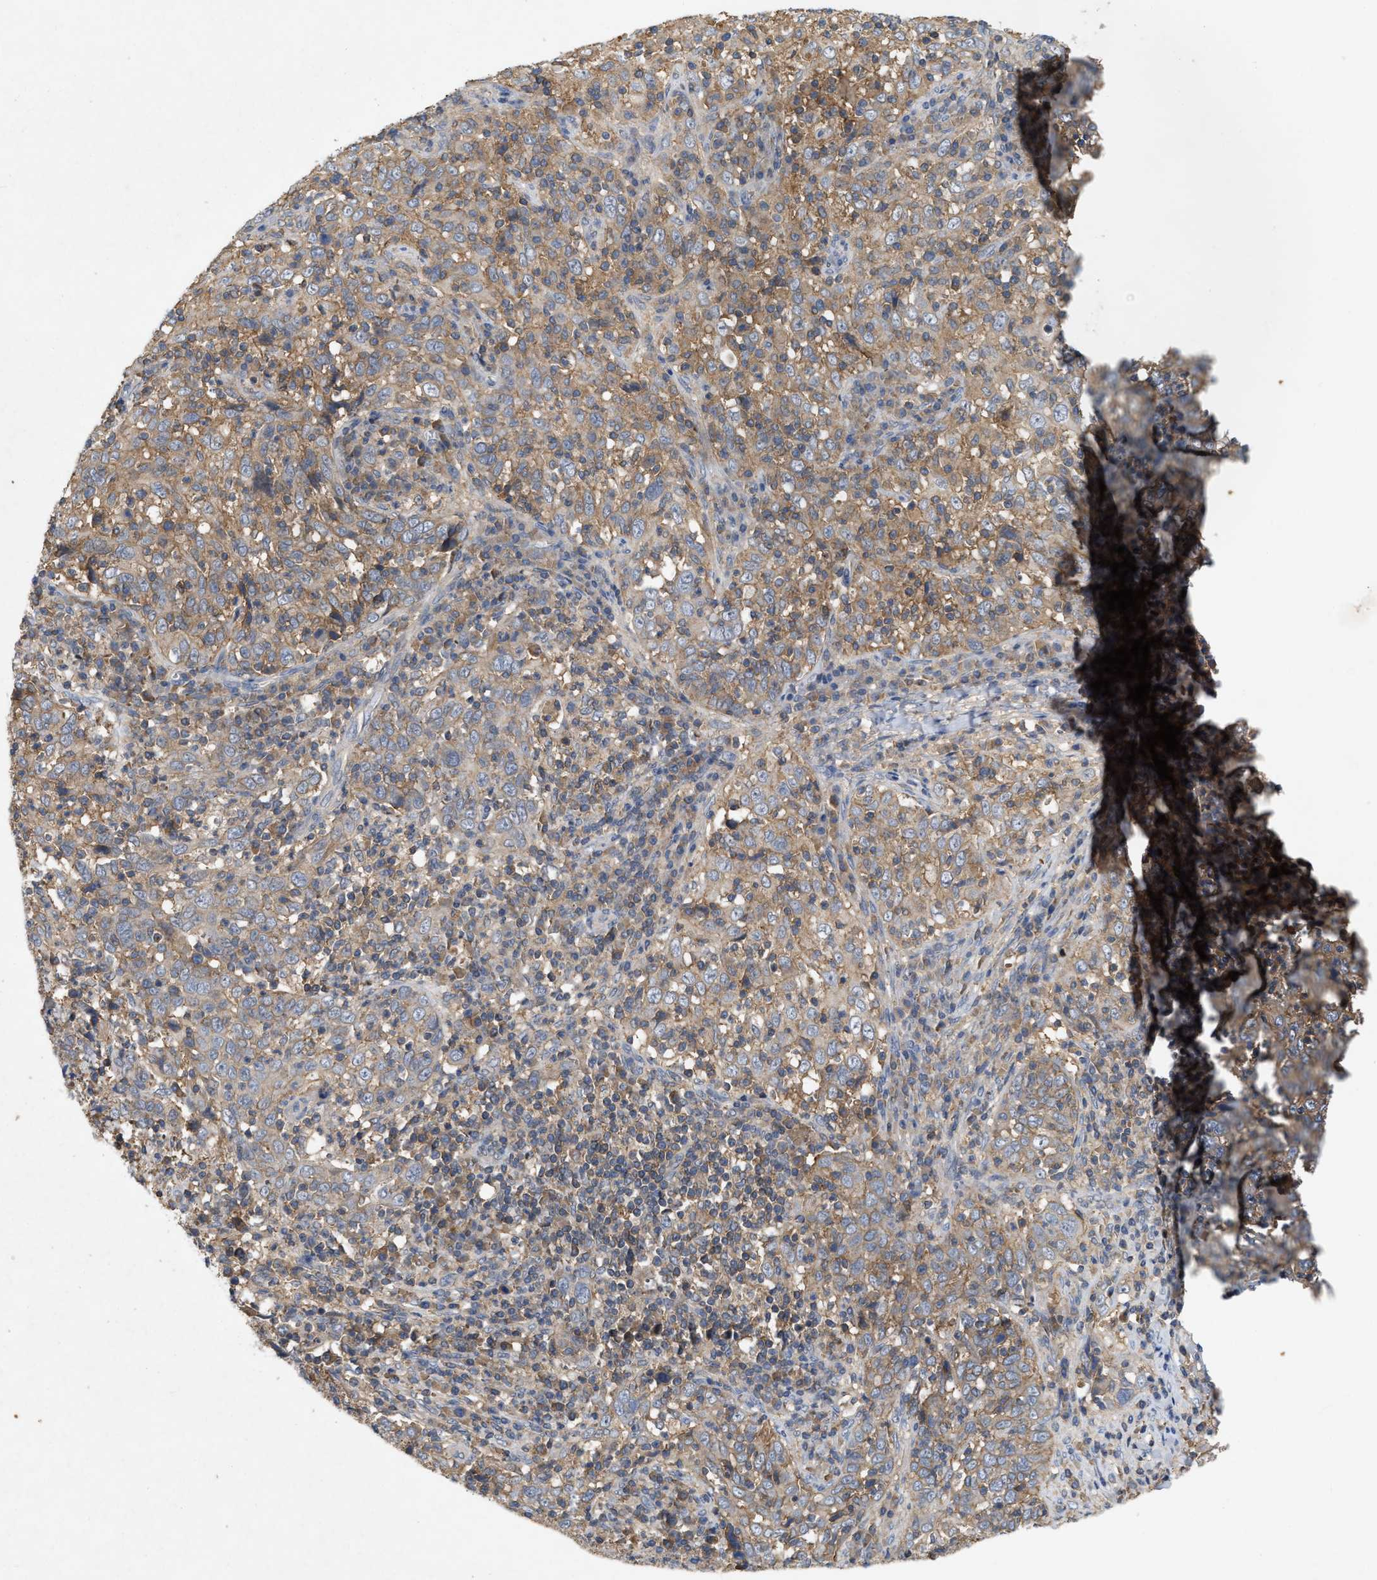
{"staining": {"intensity": "moderate", "quantity": ">75%", "location": "cytoplasmic/membranous"}, "tissue": "cervical cancer", "cell_type": "Tumor cells", "image_type": "cancer", "snomed": [{"axis": "morphology", "description": "Squamous cell carcinoma, NOS"}, {"axis": "topography", "description": "Cervix"}], "caption": "IHC histopathology image of neoplastic tissue: squamous cell carcinoma (cervical) stained using immunohistochemistry shows medium levels of moderate protein expression localized specifically in the cytoplasmic/membranous of tumor cells, appearing as a cytoplasmic/membranous brown color.", "gene": "LPAR2", "patient": {"sex": "female", "age": 46}}